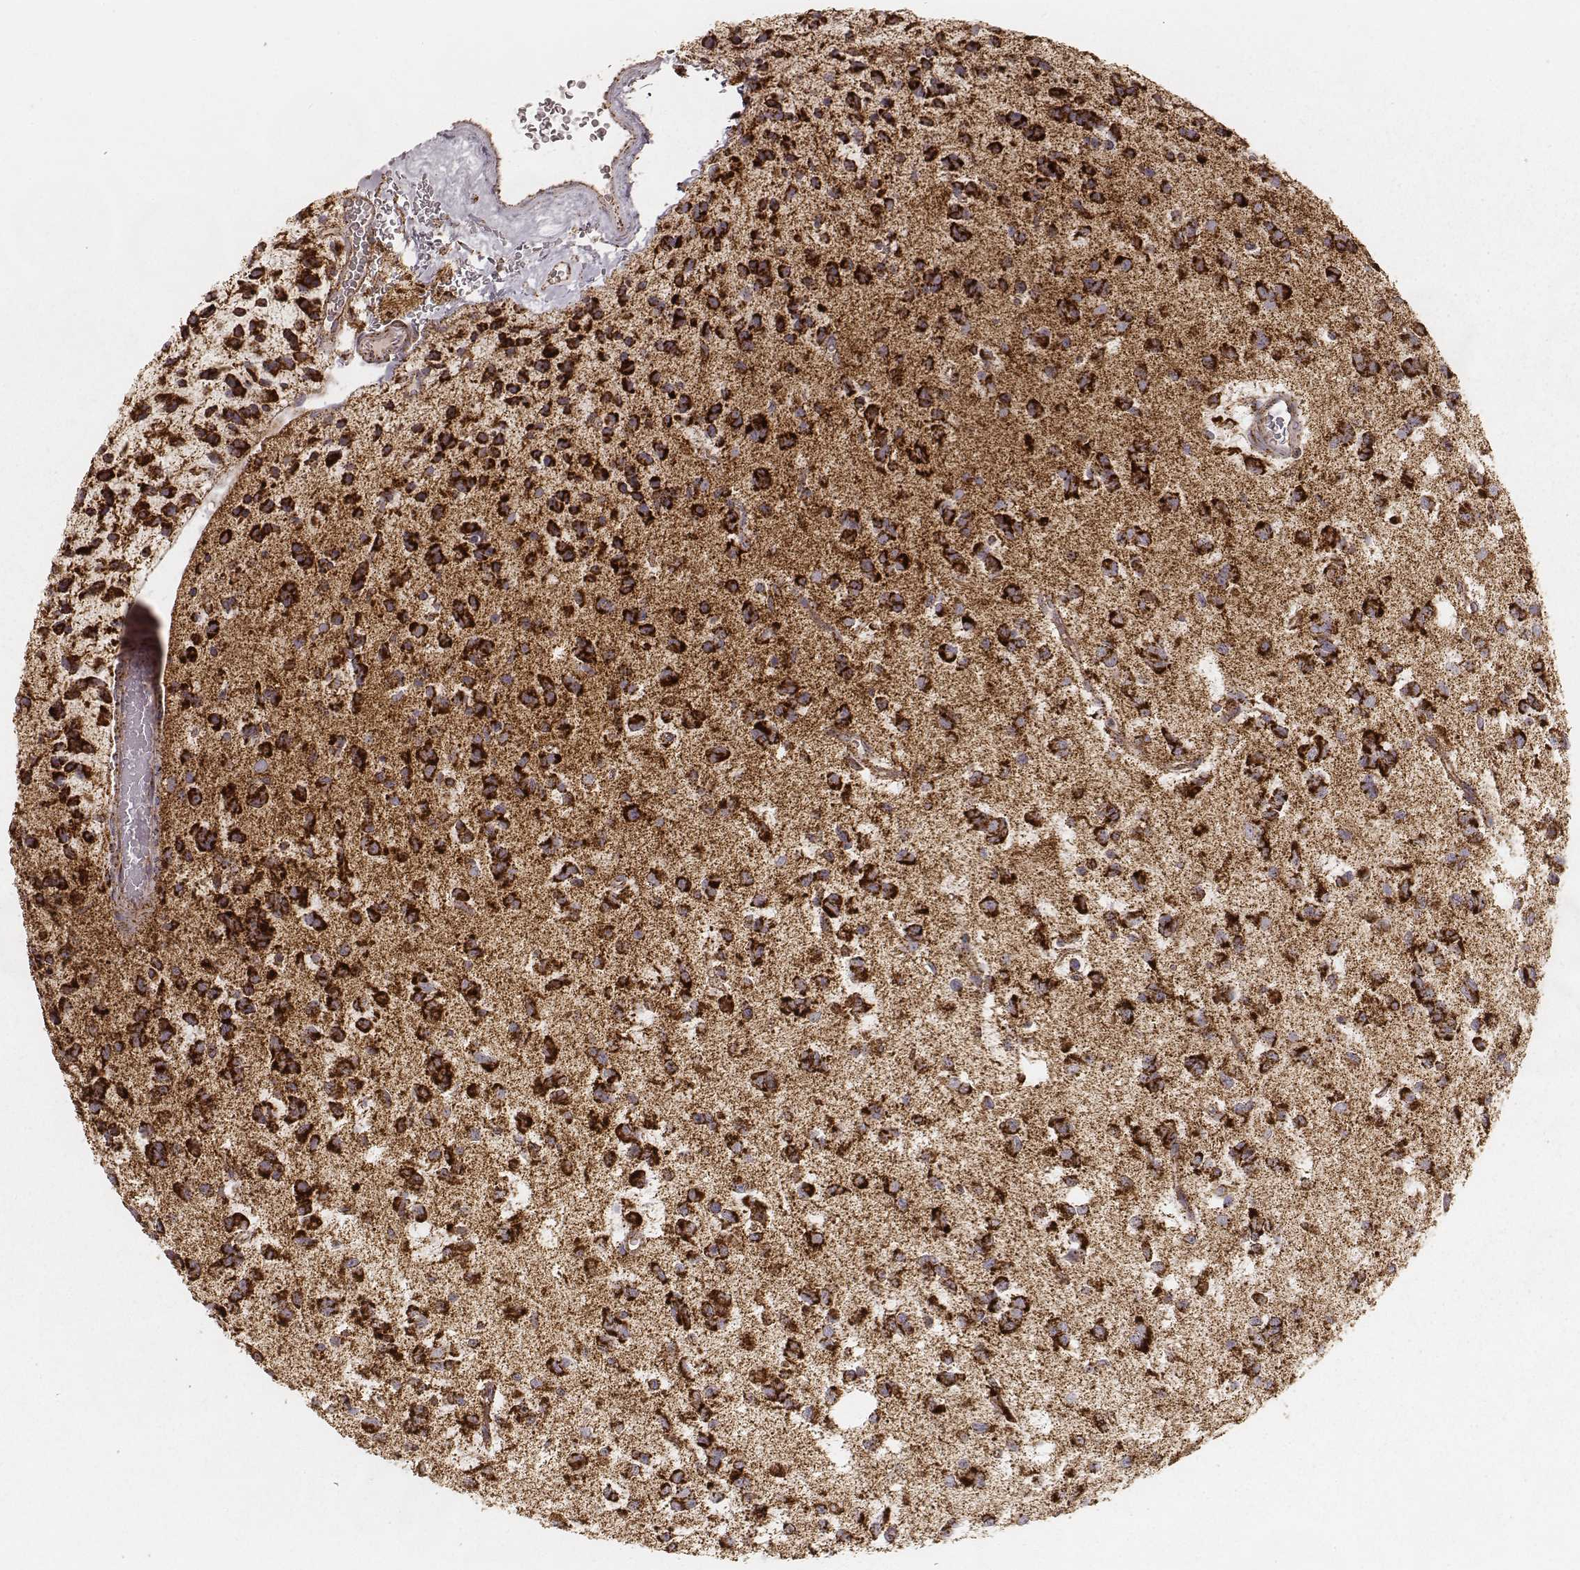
{"staining": {"intensity": "strong", "quantity": ">75%", "location": "cytoplasmic/membranous"}, "tissue": "glioma", "cell_type": "Tumor cells", "image_type": "cancer", "snomed": [{"axis": "morphology", "description": "Glioma, malignant, Low grade"}, {"axis": "topography", "description": "Brain"}], "caption": "Immunohistochemistry of glioma reveals high levels of strong cytoplasmic/membranous positivity in about >75% of tumor cells.", "gene": "CS", "patient": {"sex": "female", "age": 45}}